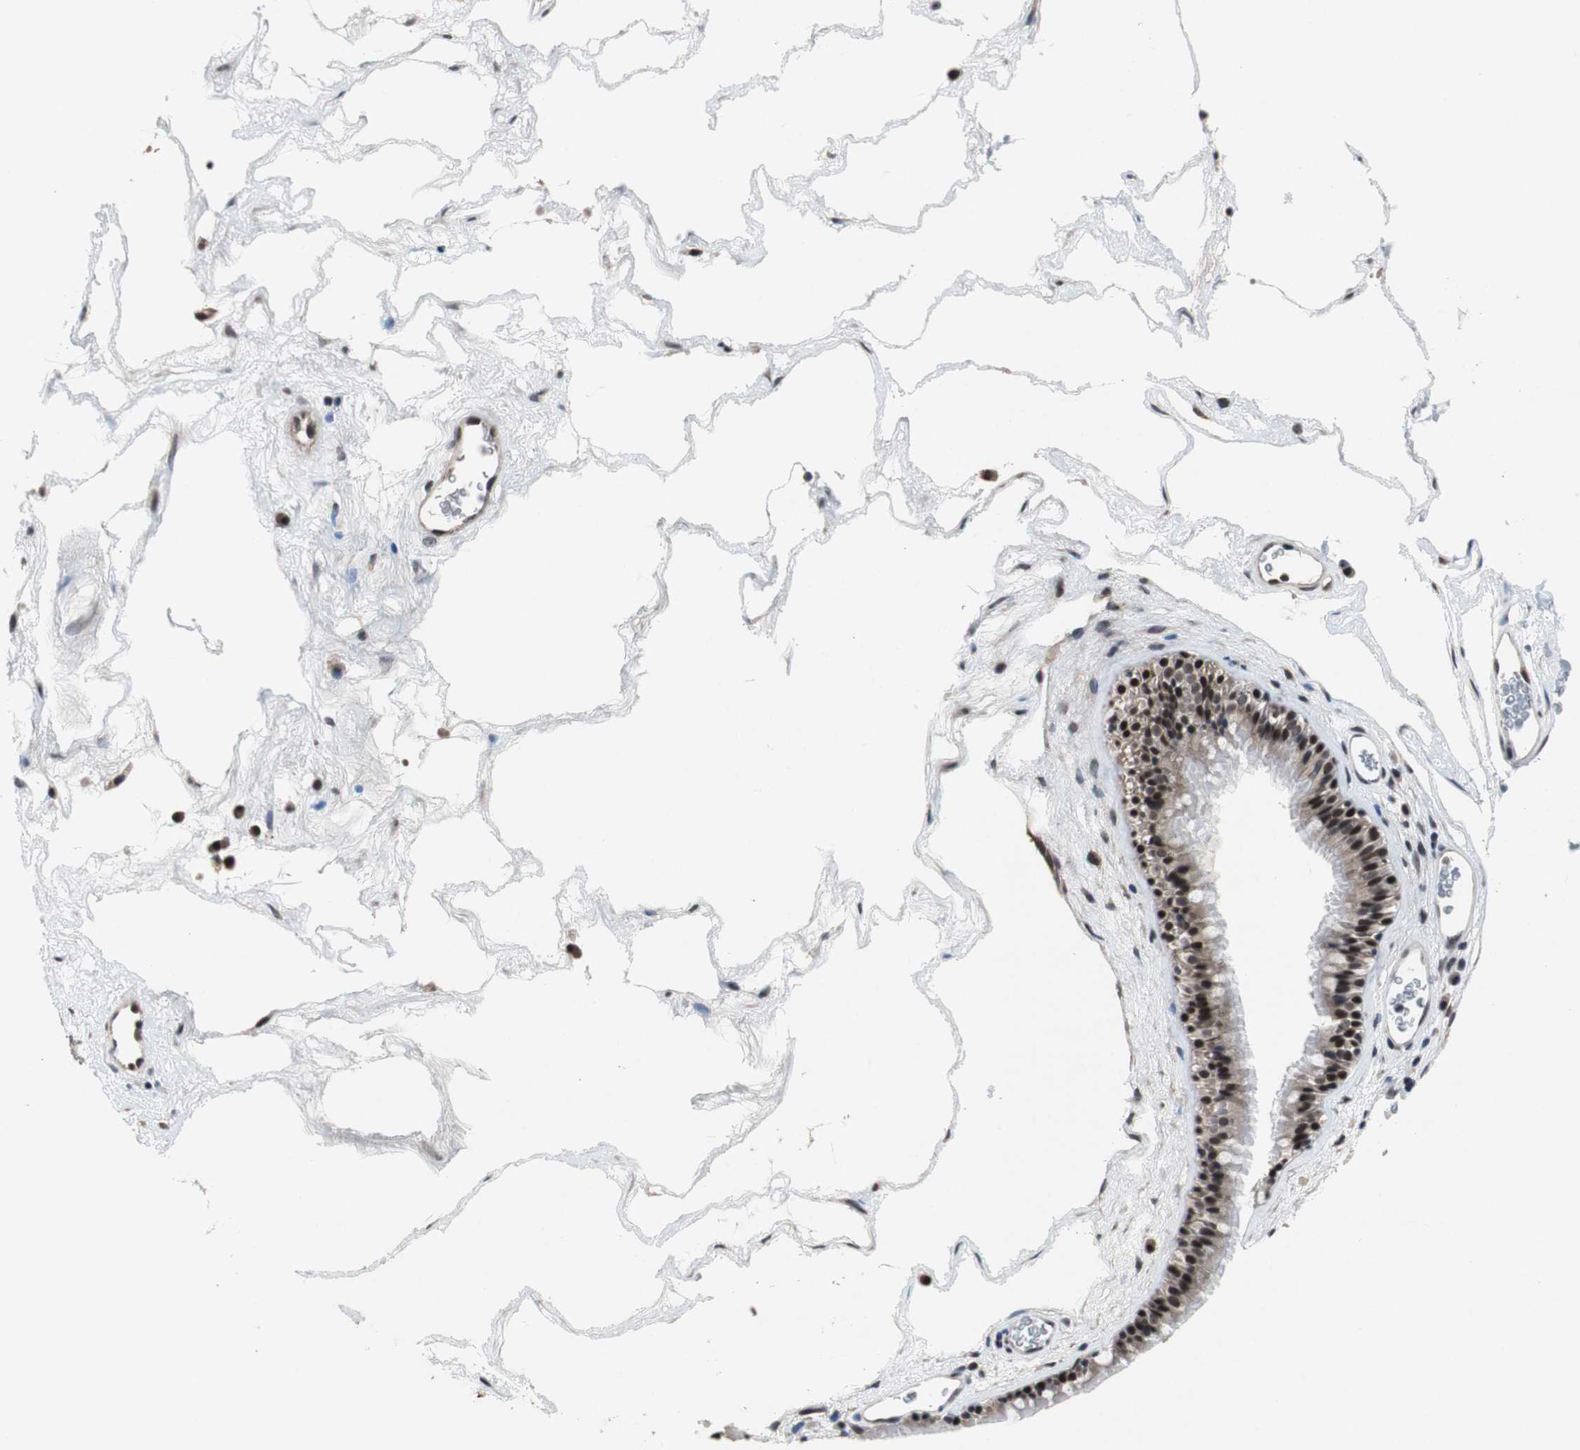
{"staining": {"intensity": "strong", "quantity": ">75%", "location": "nuclear"}, "tissue": "nasopharynx", "cell_type": "Respiratory epithelial cells", "image_type": "normal", "snomed": [{"axis": "morphology", "description": "Normal tissue, NOS"}, {"axis": "morphology", "description": "Inflammation, NOS"}, {"axis": "topography", "description": "Nasopharynx"}], "caption": "The histopathology image reveals staining of benign nasopharynx, revealing strong nuclear protein positivity (brown color) within respiratory epithelial cells.", "gene": "TP63", "patient": {"sex": "male", "age": 48}}